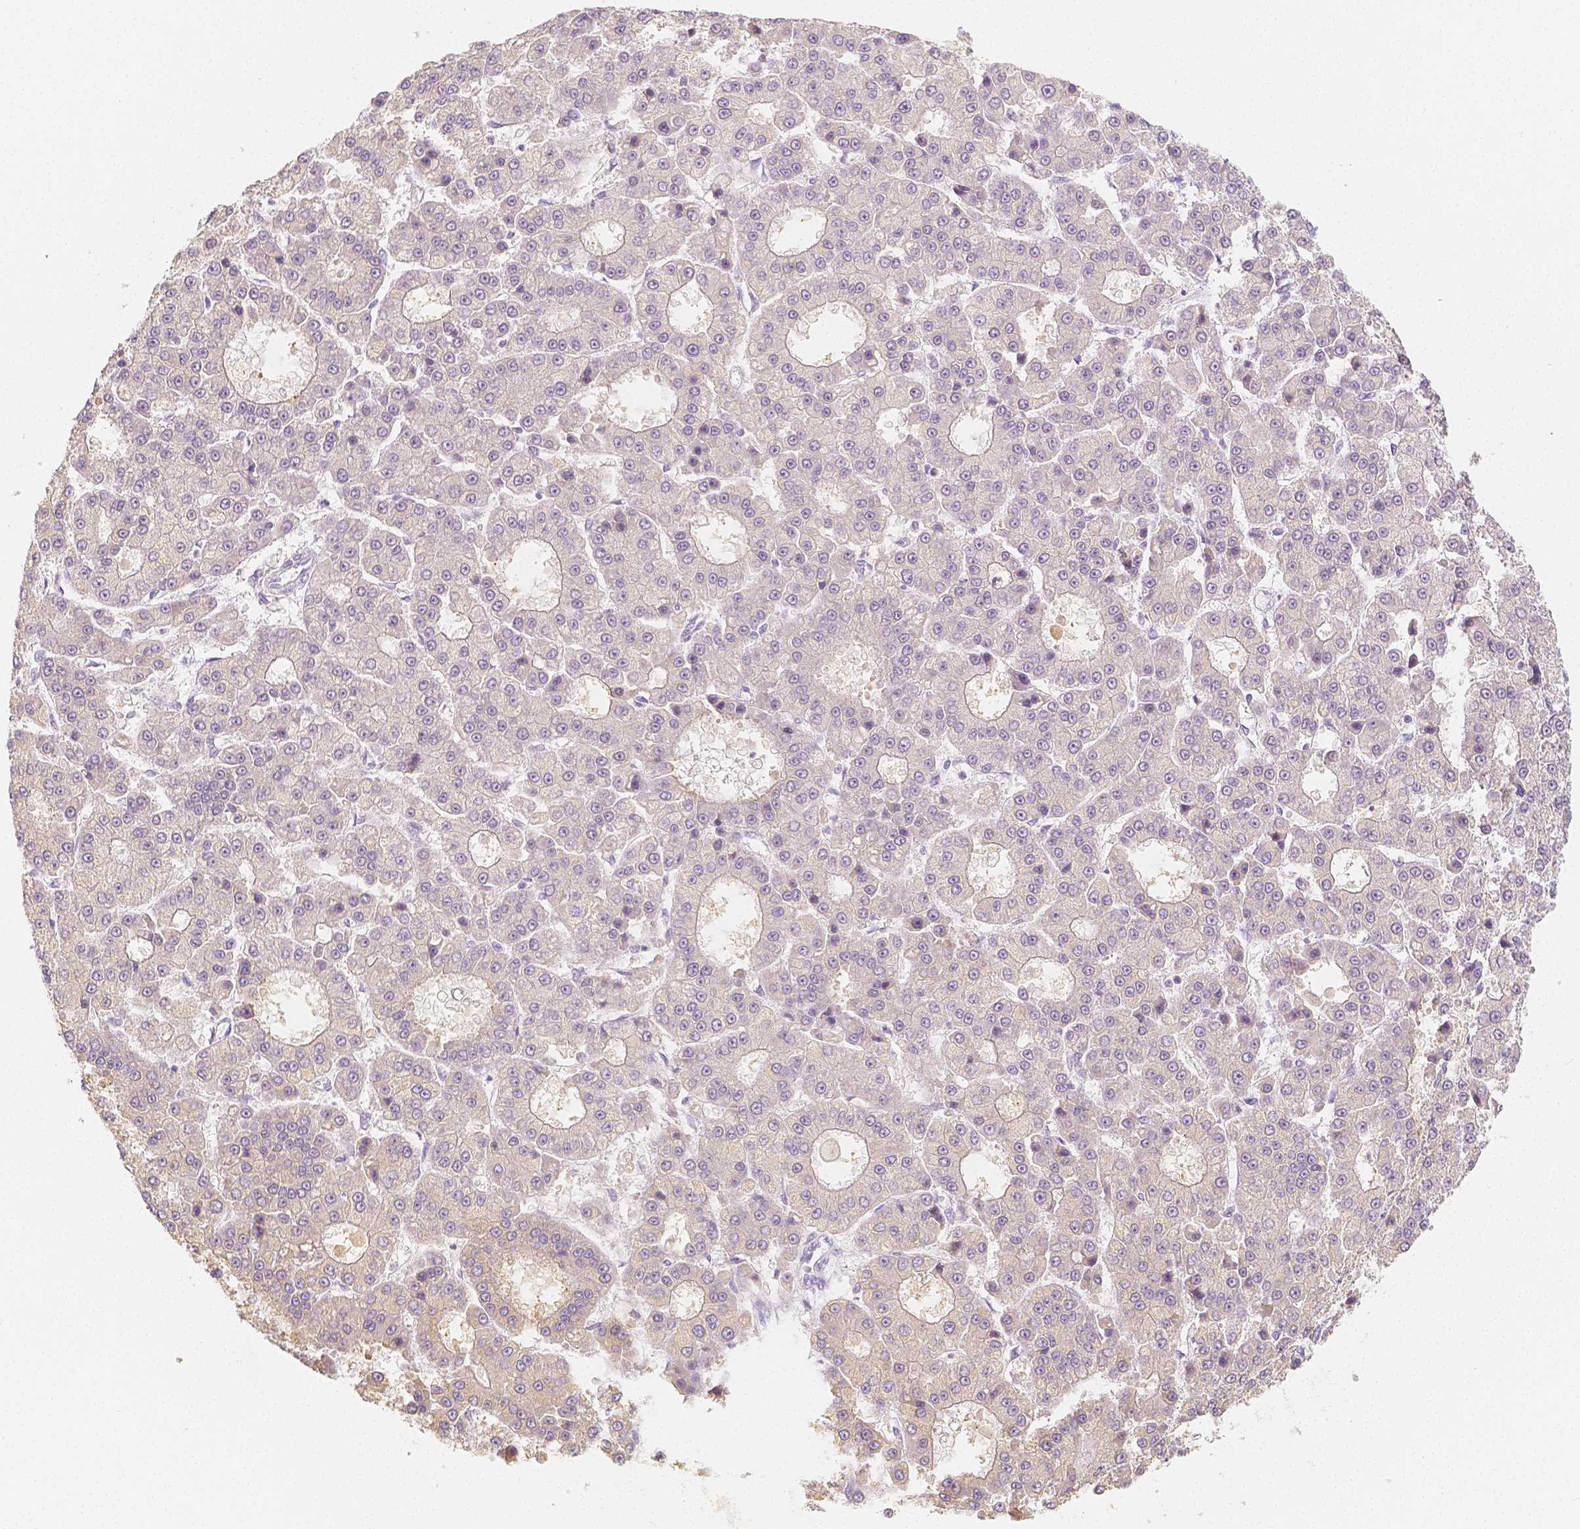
{"staining": {"intensity": "weak", "quantity": "<25%", "location": "cytoplasmic/membranous"}, "tissue": "liver cancer", "cell_type": "Tumor cells", "image_type": "cancer", "snomed": [{"axis": "morphology", "description": "Carcinoma, Hepatocellular, NOS"}, {"axis": "topography", "description": "Liver"}], "caption": "A histopathology image of human hepatocellular carcinoma (liver) is negative for staining in tumor cells.", "gene": "BATF", "patient": {"sex": "male", "age": 70}}